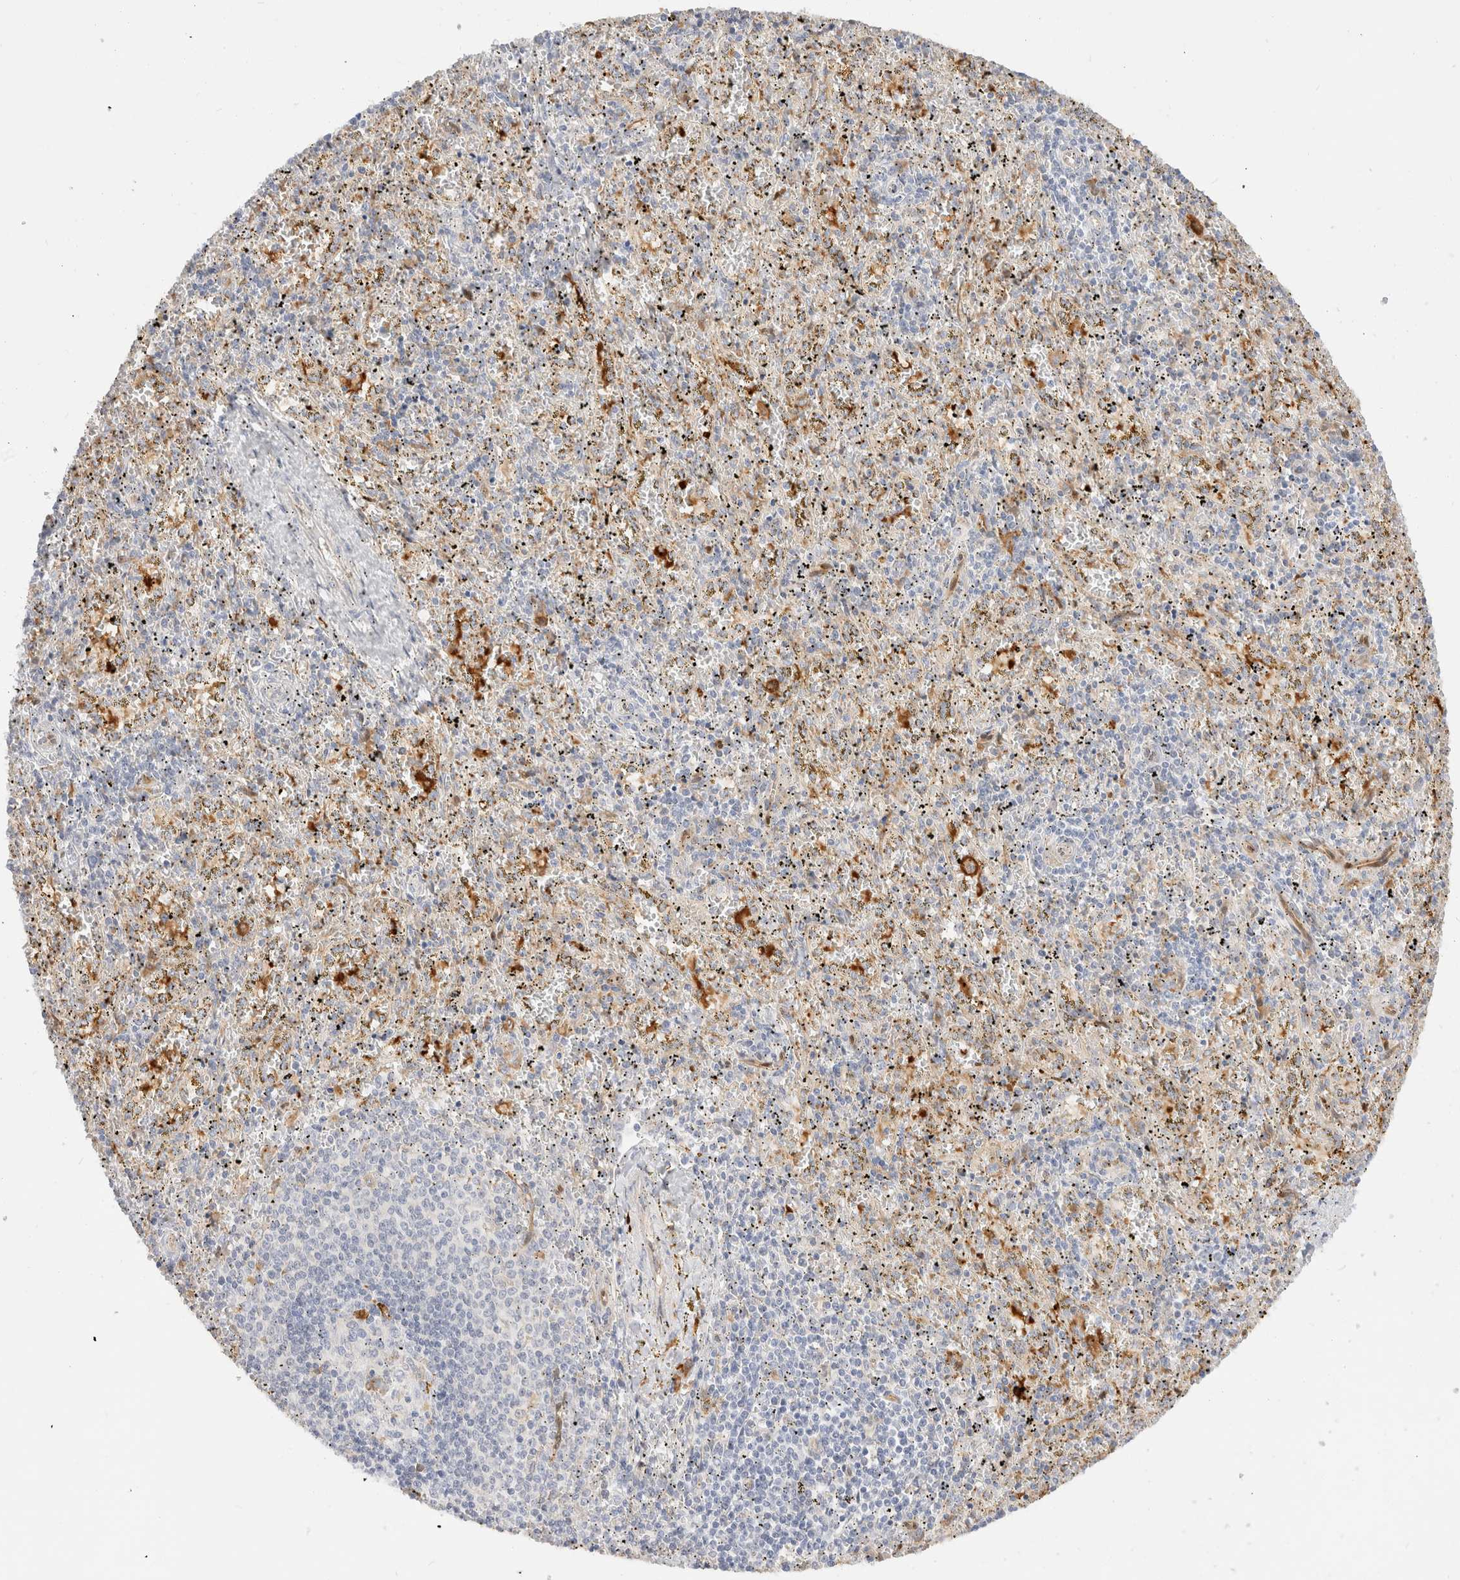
{"staining": {"intensity": "negative", "quantity": "none", "location": "none"}, "tissue": "spleen", "cell_type": "Cells in red pulp", "image_type": "normal", "snomed": [{"axis": "morphology", "description": "Normal tissue, NOS"}, {"axis": "topography", "description": "Spleen"}], "caption": "The micrograph exhibits no significant positivity in cells in red pulp of spleen.", "gene": "EFCAB13", "patient": {"sex": "male", "age": 11}}